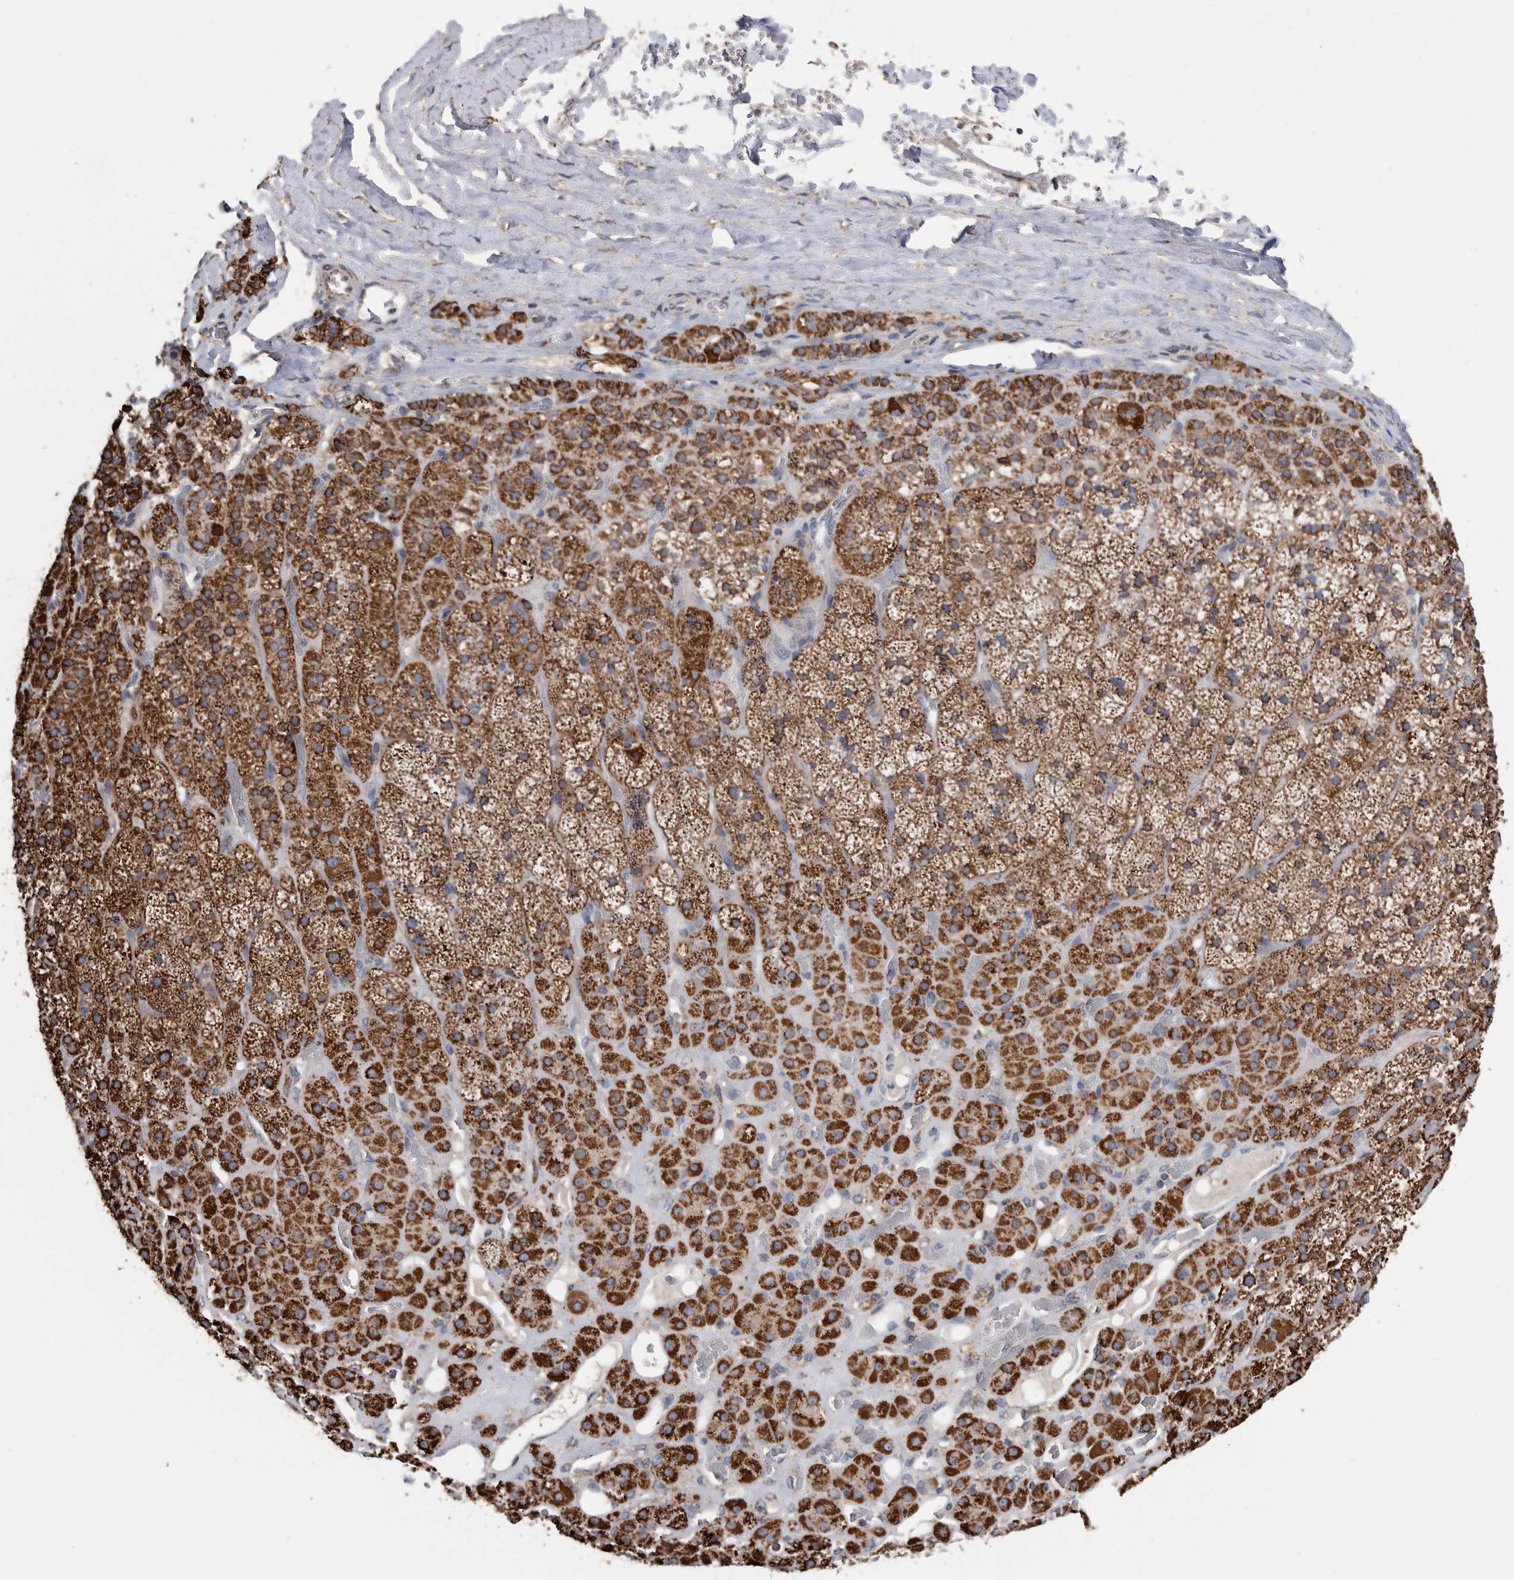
{"staining": {"intensity": "strong", "quantity": ">75%", "location": "cytoplasmic/membranous"}, "tissue": "adrenal gland", "cell_type": "Glandular cells", "image_type": "normal", "snomed": [{"axis": "morphology", "description": "Normal tissue, NOS"}, {"axis": "topography", "description": "Adrenal gland"}], "caption": "Protein expression analysis of benign human adrenal gland reveals strong cytoplasmic/membranous expression in approximately >75% of glandular cells. Nuclei are stained in blue.", "gene": "WFDC1", "patient": {"sex": "male", "age": 57}}